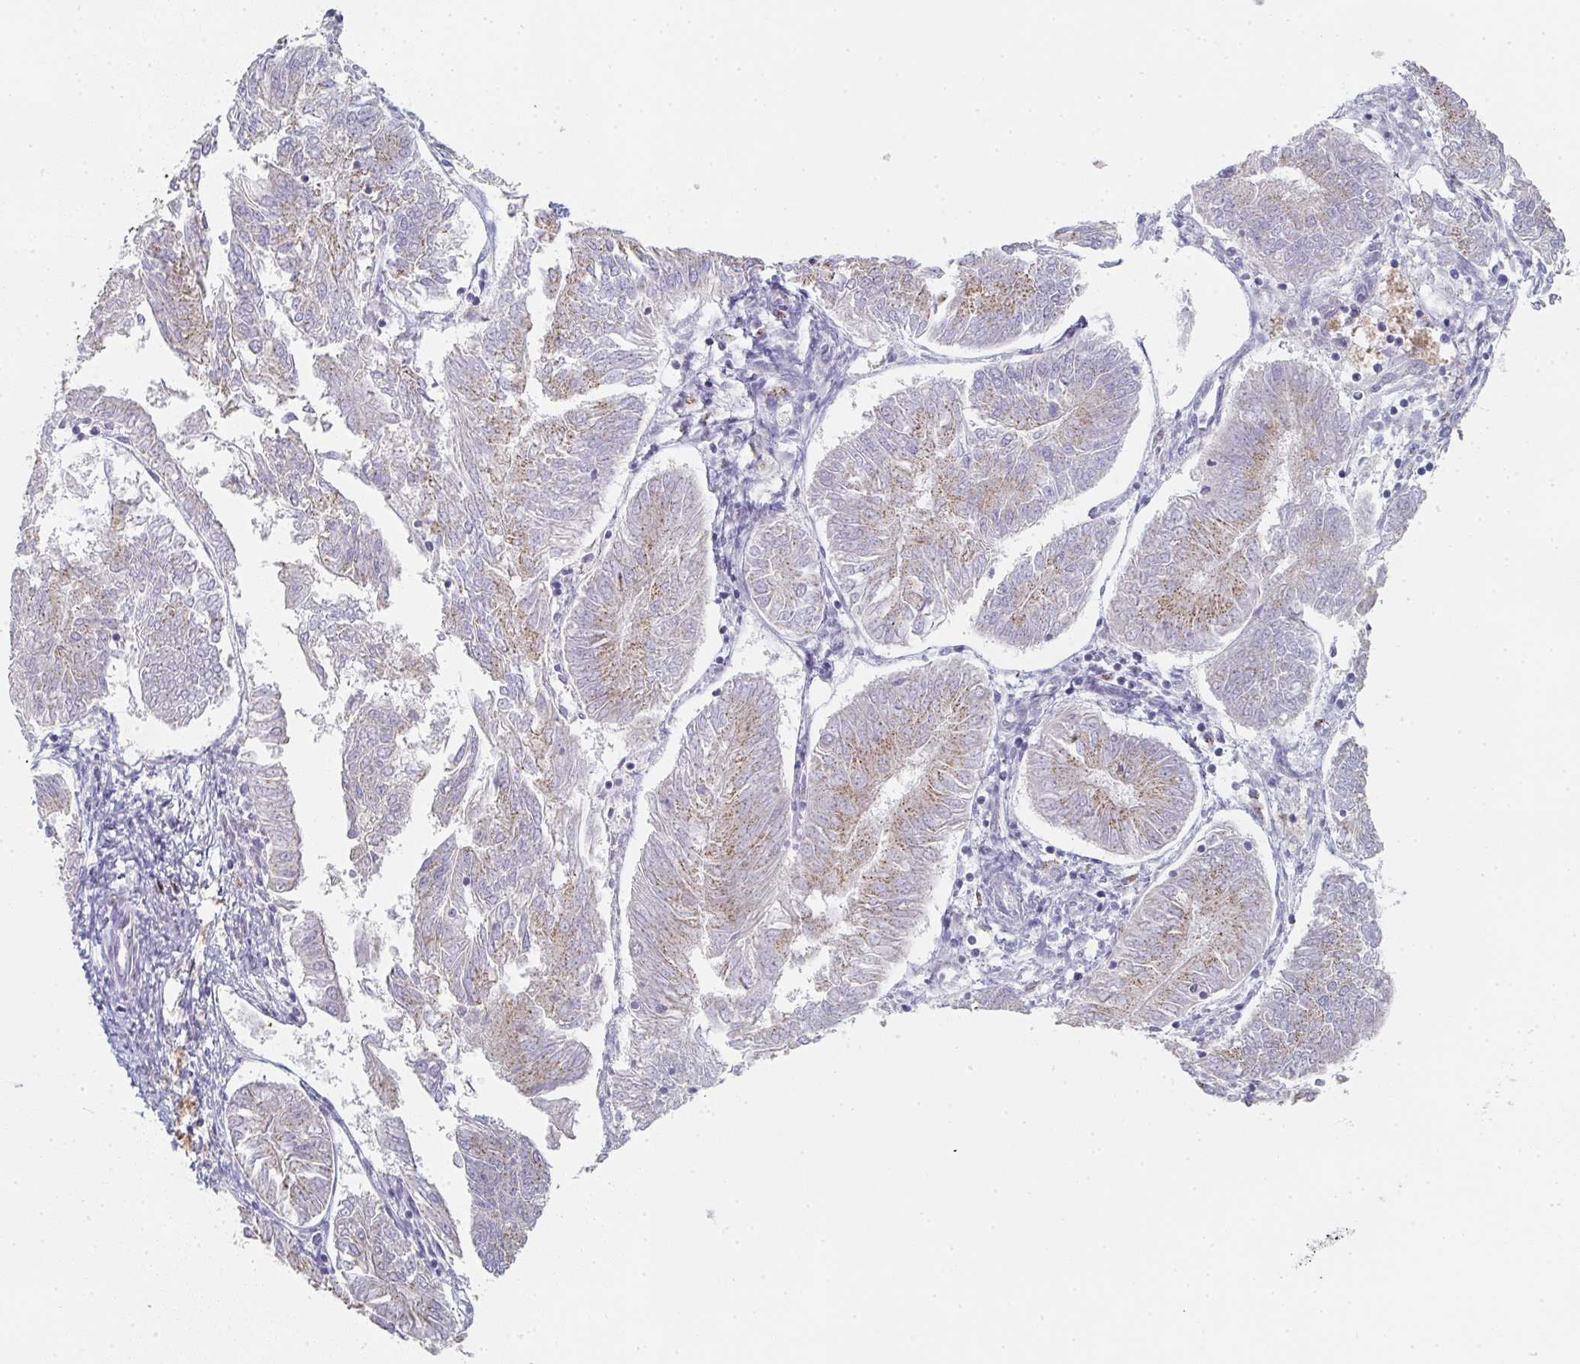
{"staining": {"intensity": "moderate", "quantity": "25%-75%", "location": "cytoplasmic/membranous"}, "tissue": "endometrial cancer", "cell_type": "Tumor cells", "image_type": "cancer", "snomed": [{"axis": "morphology", "description": "Adenocarcinoma, NOS"}, {"axis": "topography", "description": "Endometrium"}], "caption": "A brown stain highlights moderate cytoplasmic/membranous positivity of a protein in endometrial adenocarcinoma tumor cells.", "gene": "ZNF526", "patient": {"sex": "female", "age": 58}}